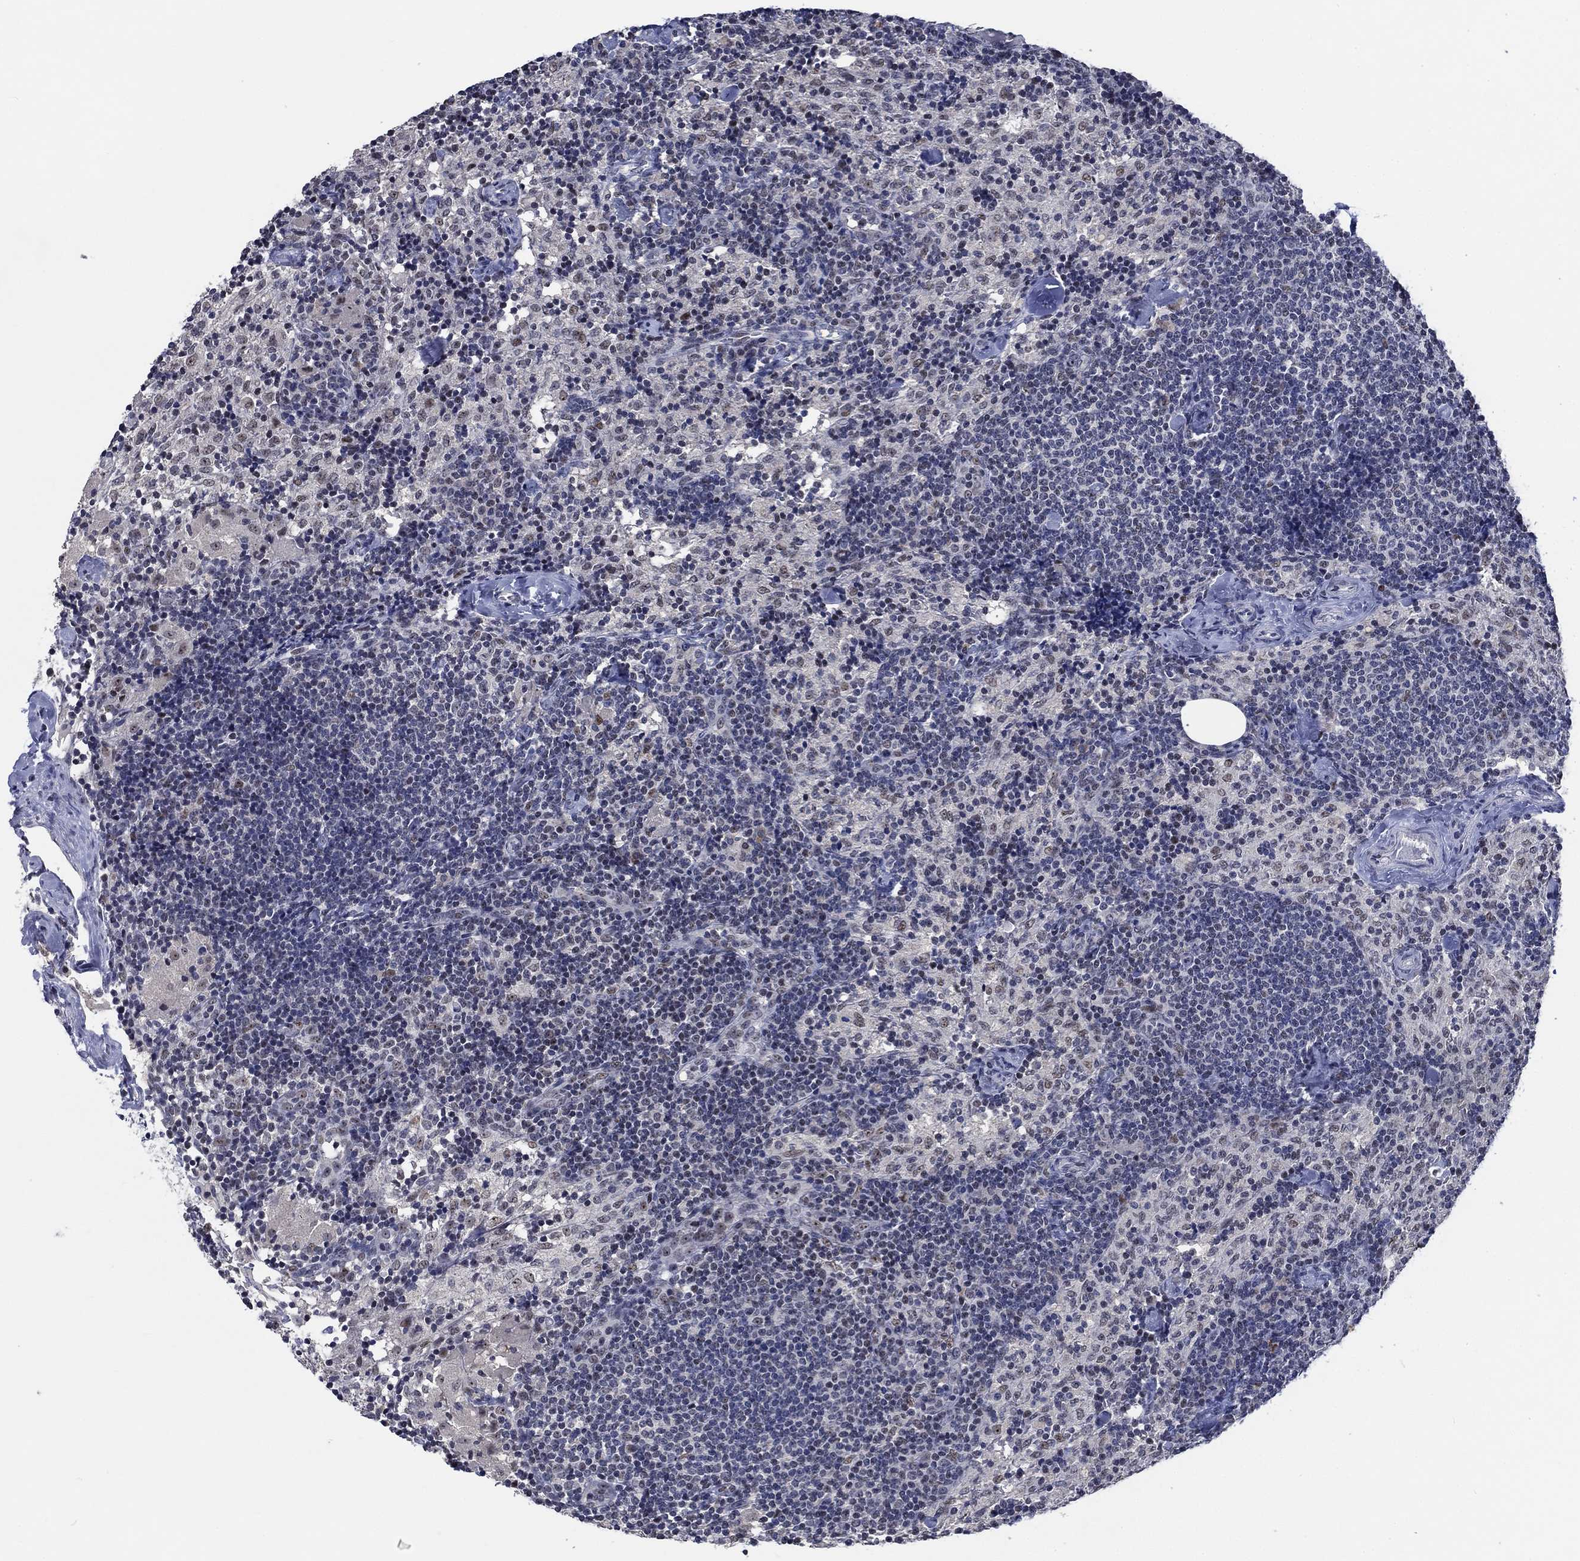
{"staining": {"intensity": "negative", "quantity": "none", "location": "none"}, "tissue": "lymph node", "cell_type": "Germinal center cells", "image_type": "normal", "snomed": [{"axis": "morphology", "description": "Normal tissue, NOS"}, {"axis": "topography", "description": "Lymph node"}], "caption": "Germinal center cells are negative for protein expression in normal human lymph node.", "gene": "HTN1", "patient": {"sex": "female", "age": 52}}